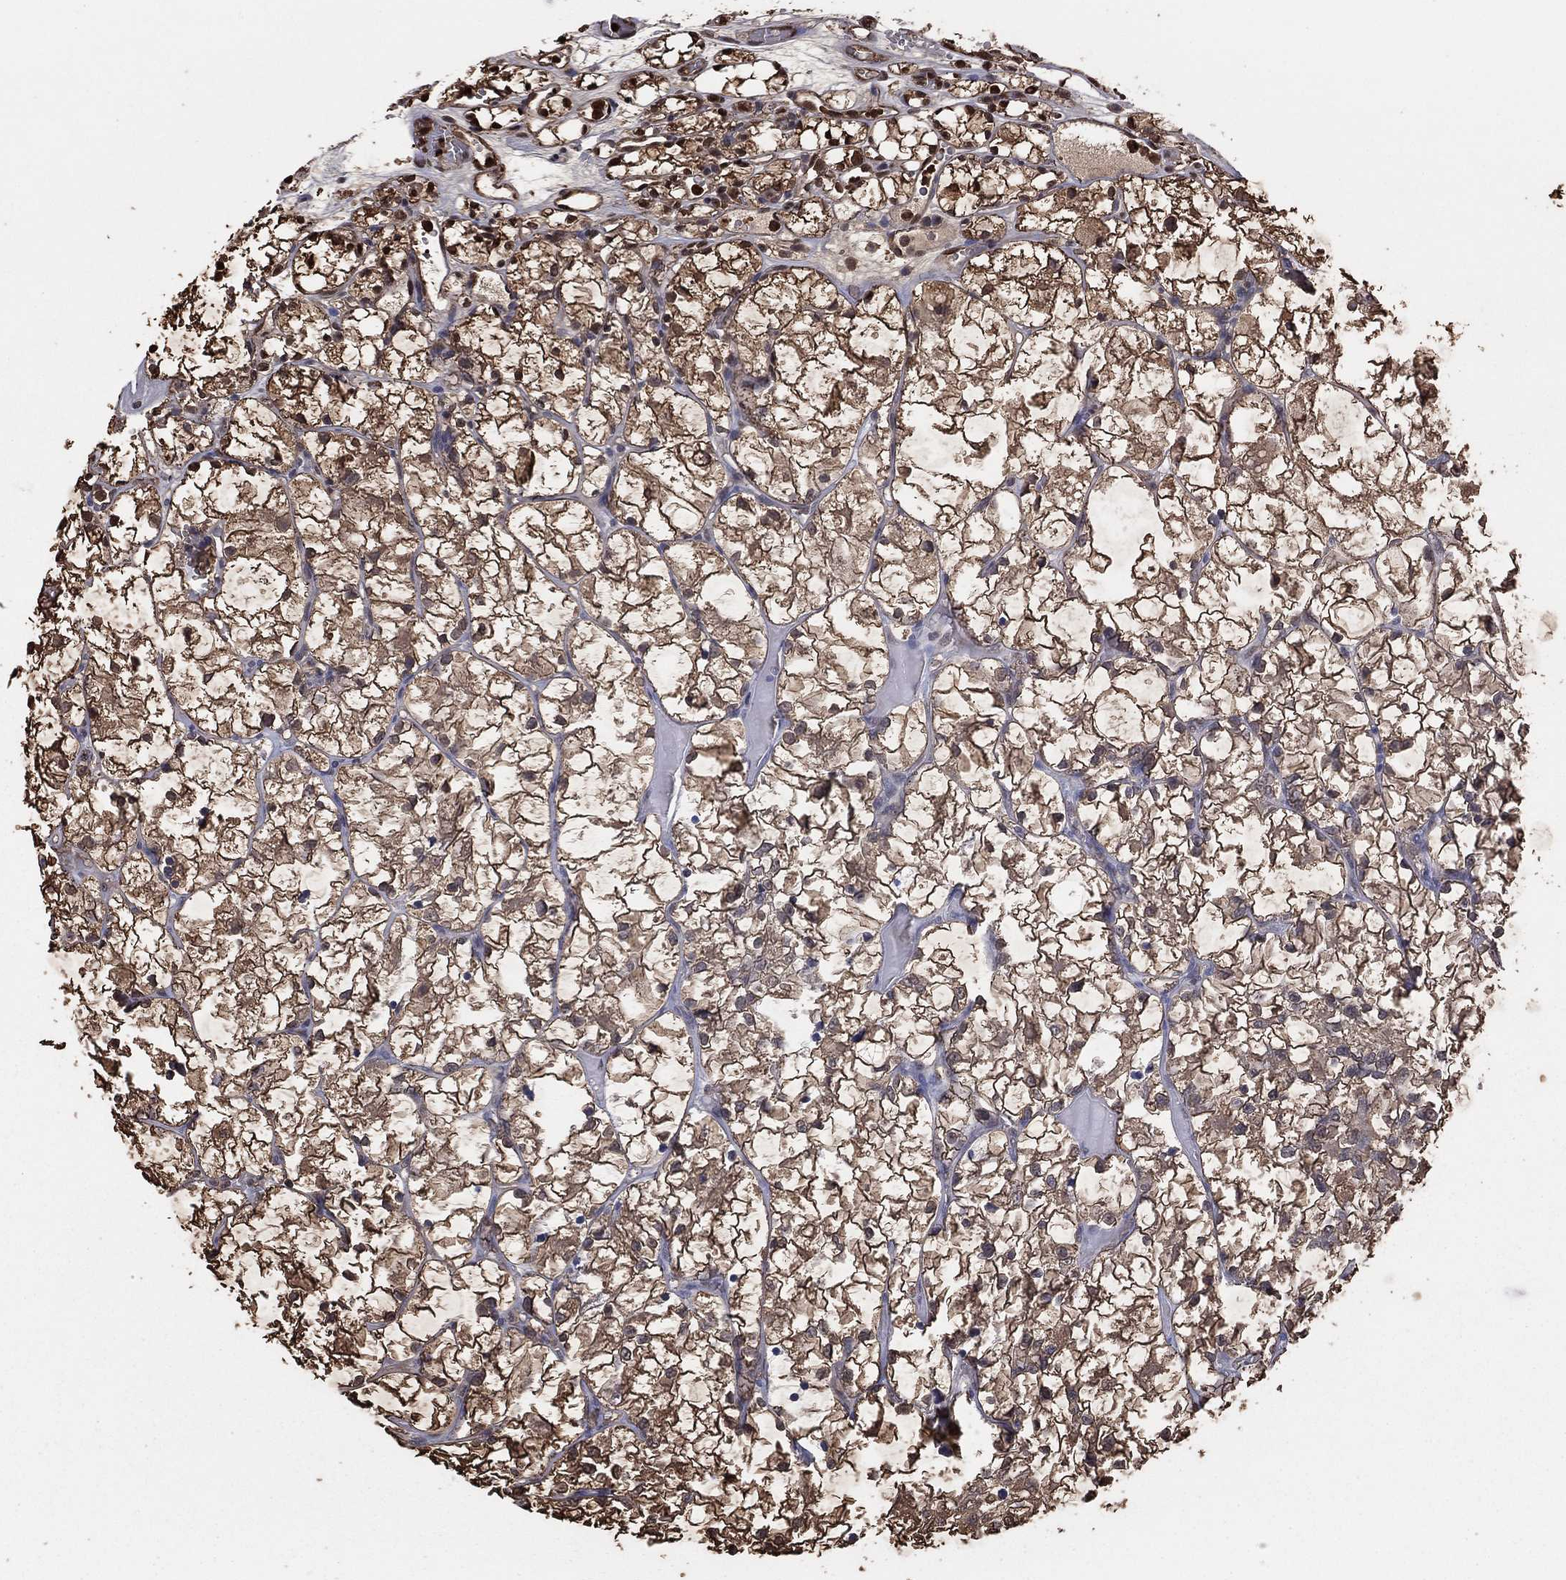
{"staining": {"intensity": "strong", "quantity": "25%-75%", "location": "nuclear"}, "tissue": "renal cancer", "cell_type": "Tumor cells", "image_type": "cancer", "snomed": [{"axis": "morphology", "description": "Adenocarcinoma, NOS"}, {"axis": "topography", "description": "Kidney"}], "caption": "Protein staining of renal cancer (adenocarcinoma) tissue demonstrates strong nuclear staining in approximately 25%-75% of tumor cells.", "gene": "GAPDH", "patient": {"sex": "female", "age": 69}}